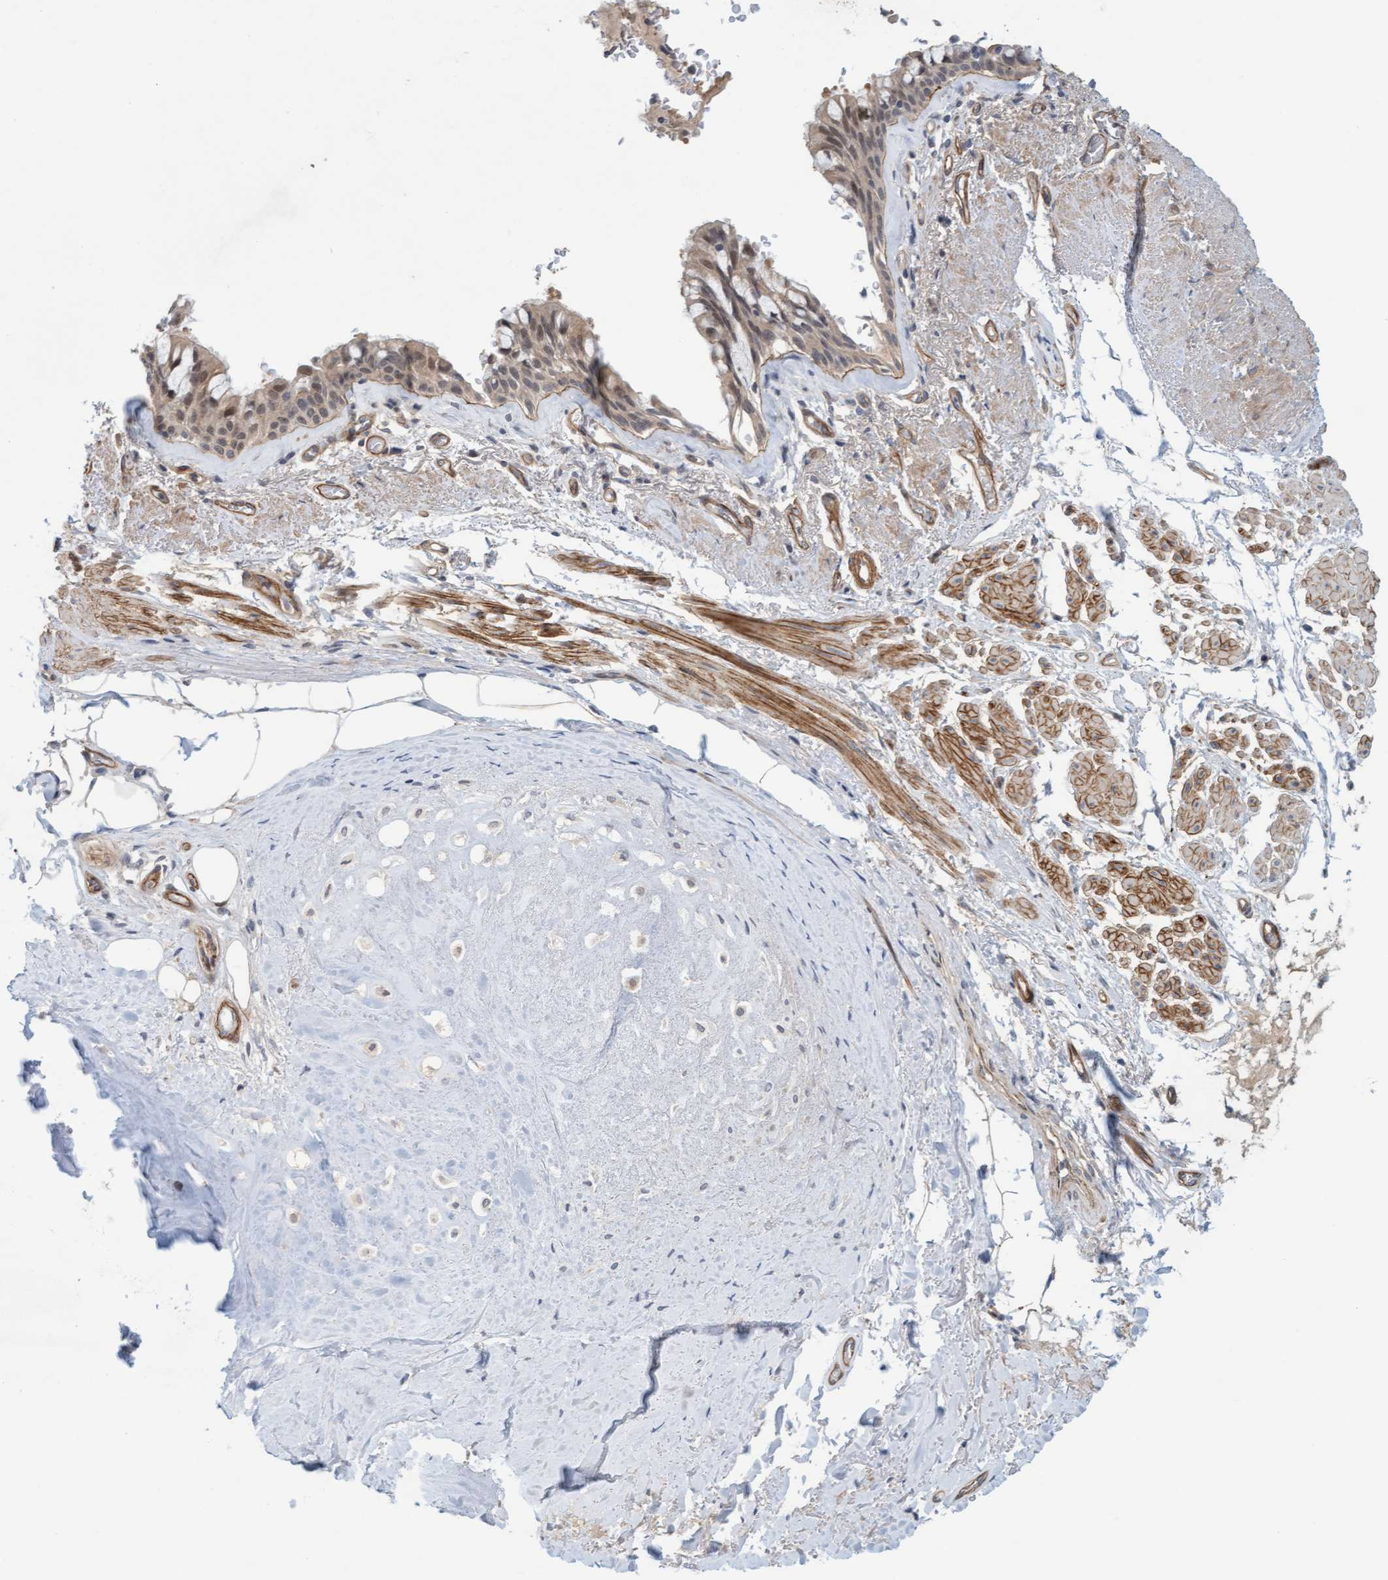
{"staining": {"intensity": "weak", "quantity": ">75%", "location": "cytoplasmic/membranous"}, "tissue": "bronchus", "cell_type": "Respiratory epithelial cells", "image_type": "normal", "snomed": [{"axis": "morphology", "description": "Normal tissue, NOS"}, {"axis": "topography", "description": "Bronchus"}], "caption": "Brown immunohistochemical staining in benign human bronchus demonstrates weak cytoplasmic/membranous staining in about >75% of respiratory epithelial cells.", "gene": "TSTD2", "patient": {"sex": "male", "age": 66}}